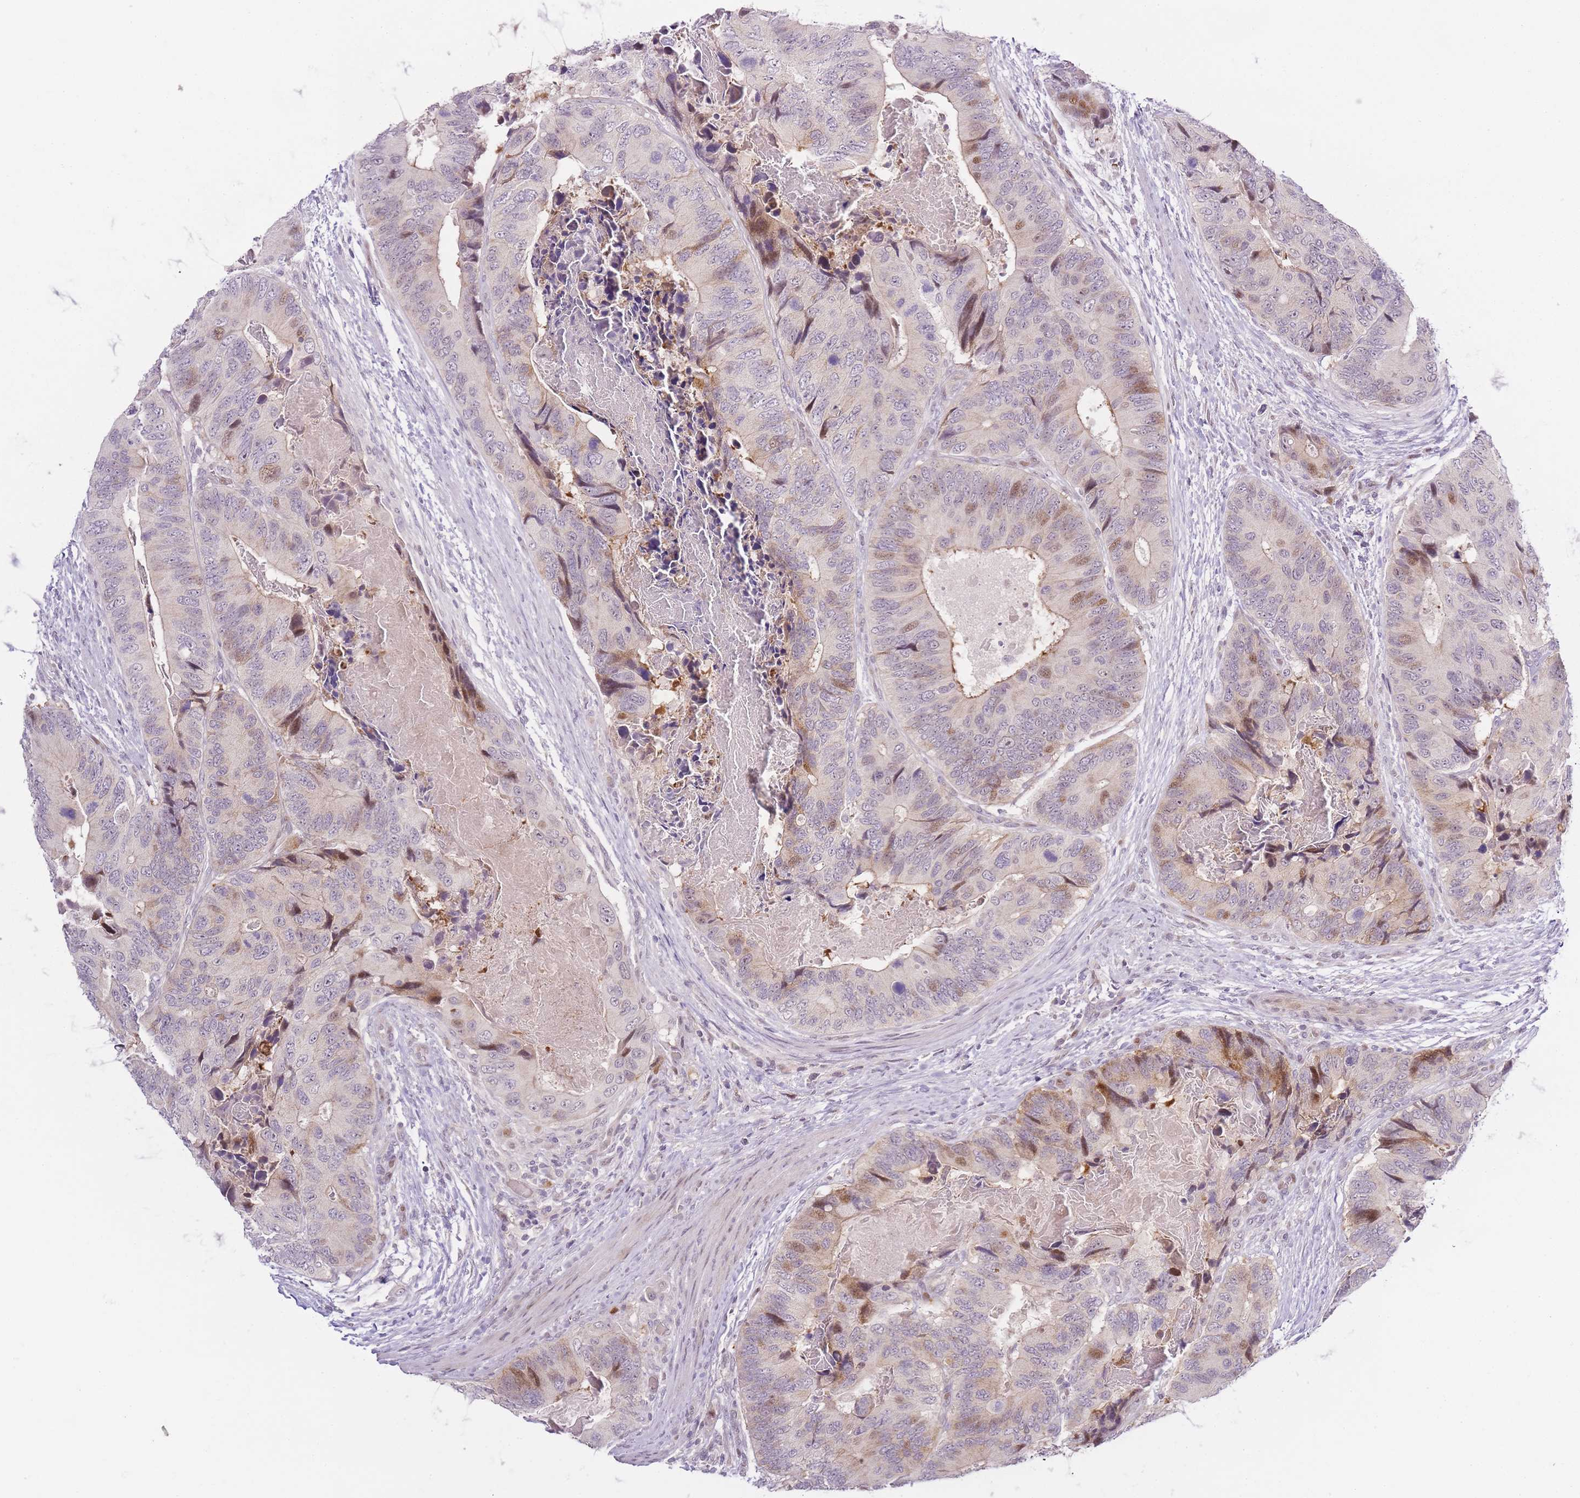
{"staining": {"intensity": "moderate", "quantity": "<25%", "location": "nuclear"}, "tissue": "colorectal cancer", "cell_type": "Tumor cells", "image_type": "cancer", "snomed": [{"axis": "morphology", "description": "Adenocarcinoma, NOS"}, {"axis": "topography", "description": "Colon"}], "caption": "Approximately <25% of tumor cells in colorectal cancer exhibit moderate nuclear protein expression as visualized by brown immunohistochemical staining.", "gene": "OGG1", "patient": {"sex": "male", "age": 84}}